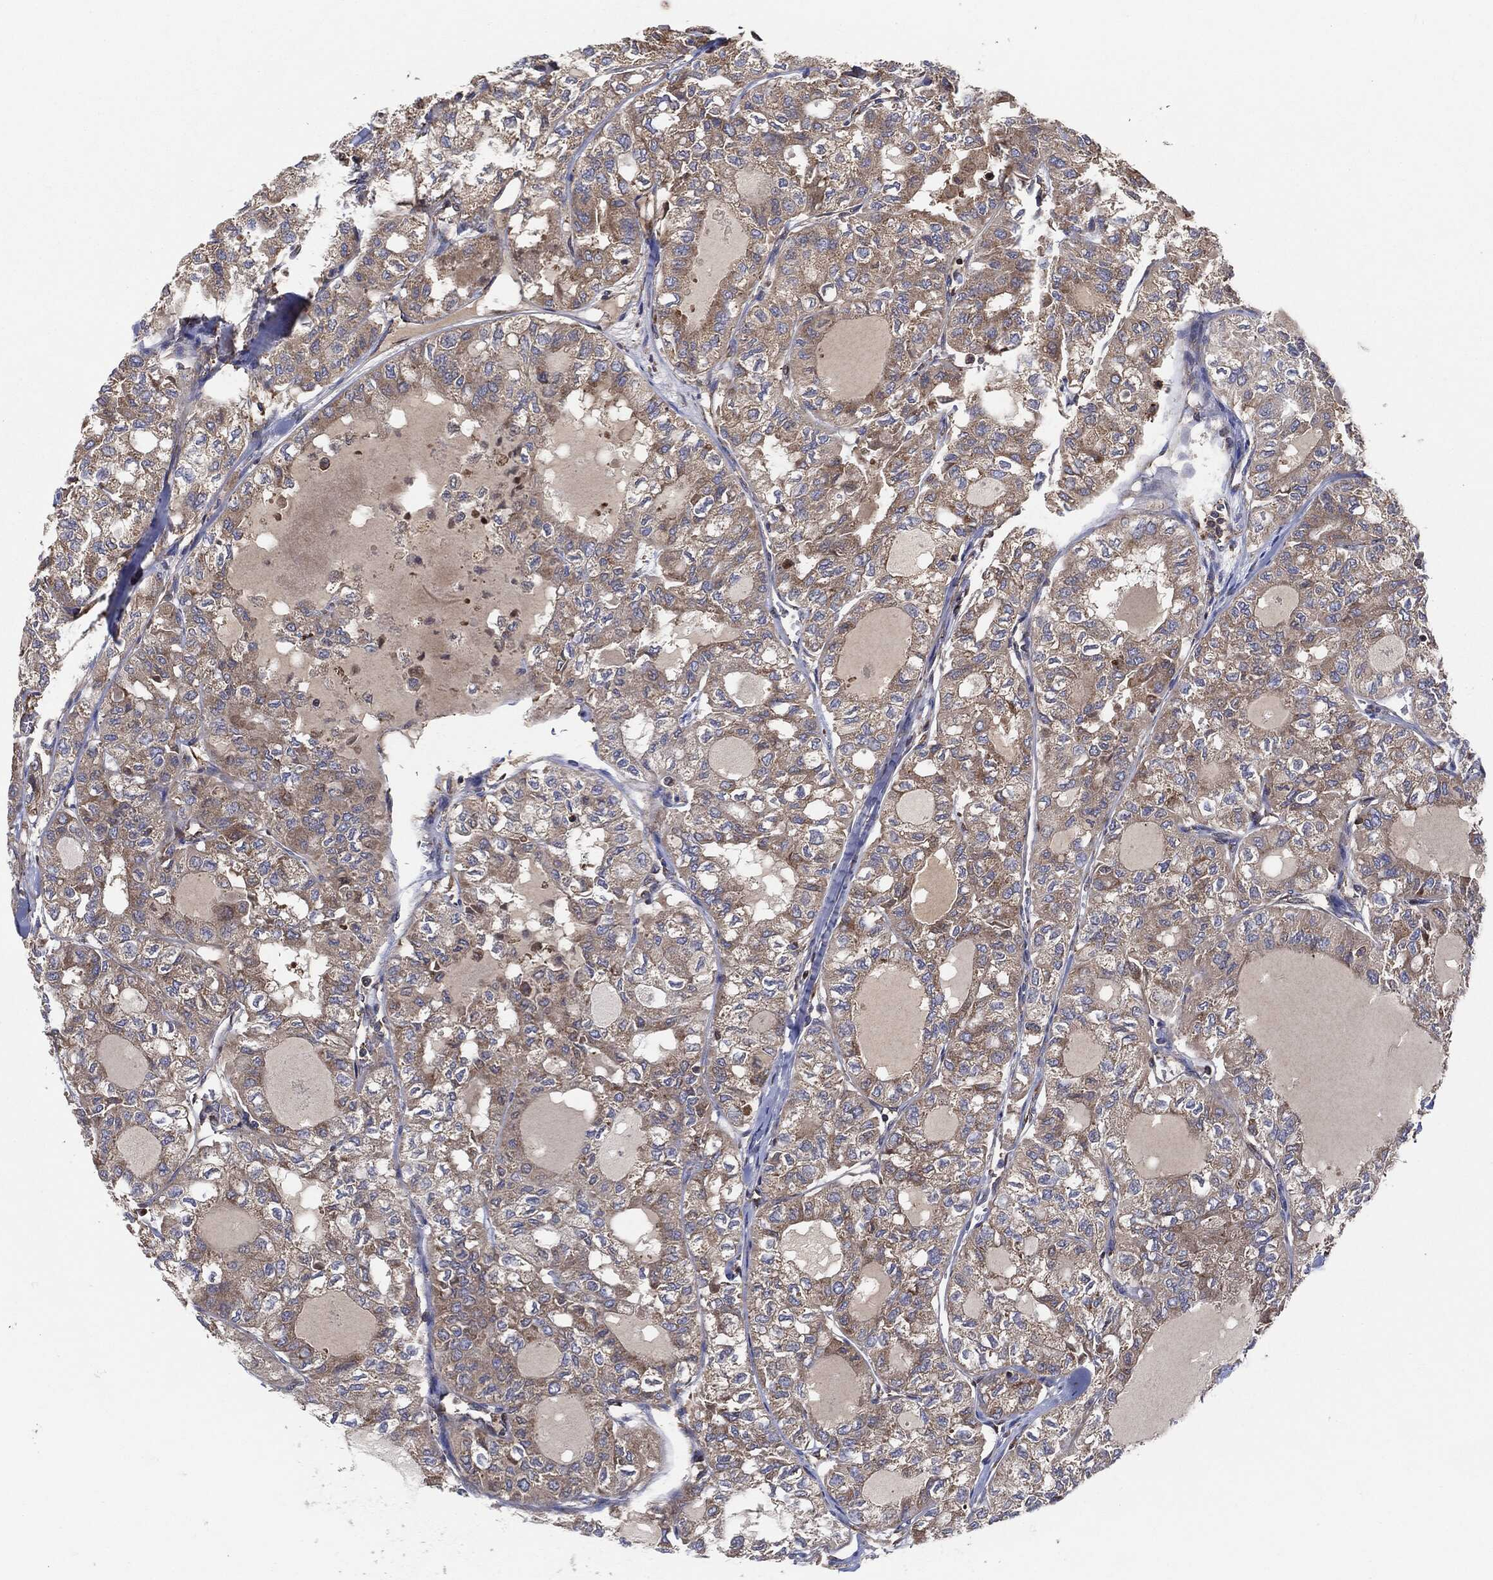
{"staining": {"intensity": "moderate", "quantity": "<25%", "location": "cytoplasmic/membranous"}, "tissue": "thyroid cancer", "cell_type": "Tumor cells", "image_type": "cancer", "snomed": [{"axis": "morphology", "description": "Follicular adenoma carcinoma, NOS"}, {"axis": "topography", "description": "Thyroid gland"}], "caption": "A brown stain labels moderate cytoplasmic/membranous expression of a protein in human thyroid cancer tumor cells.", "gene": "EIF2S2", "patient": {"sex": "male", "age": 75}}